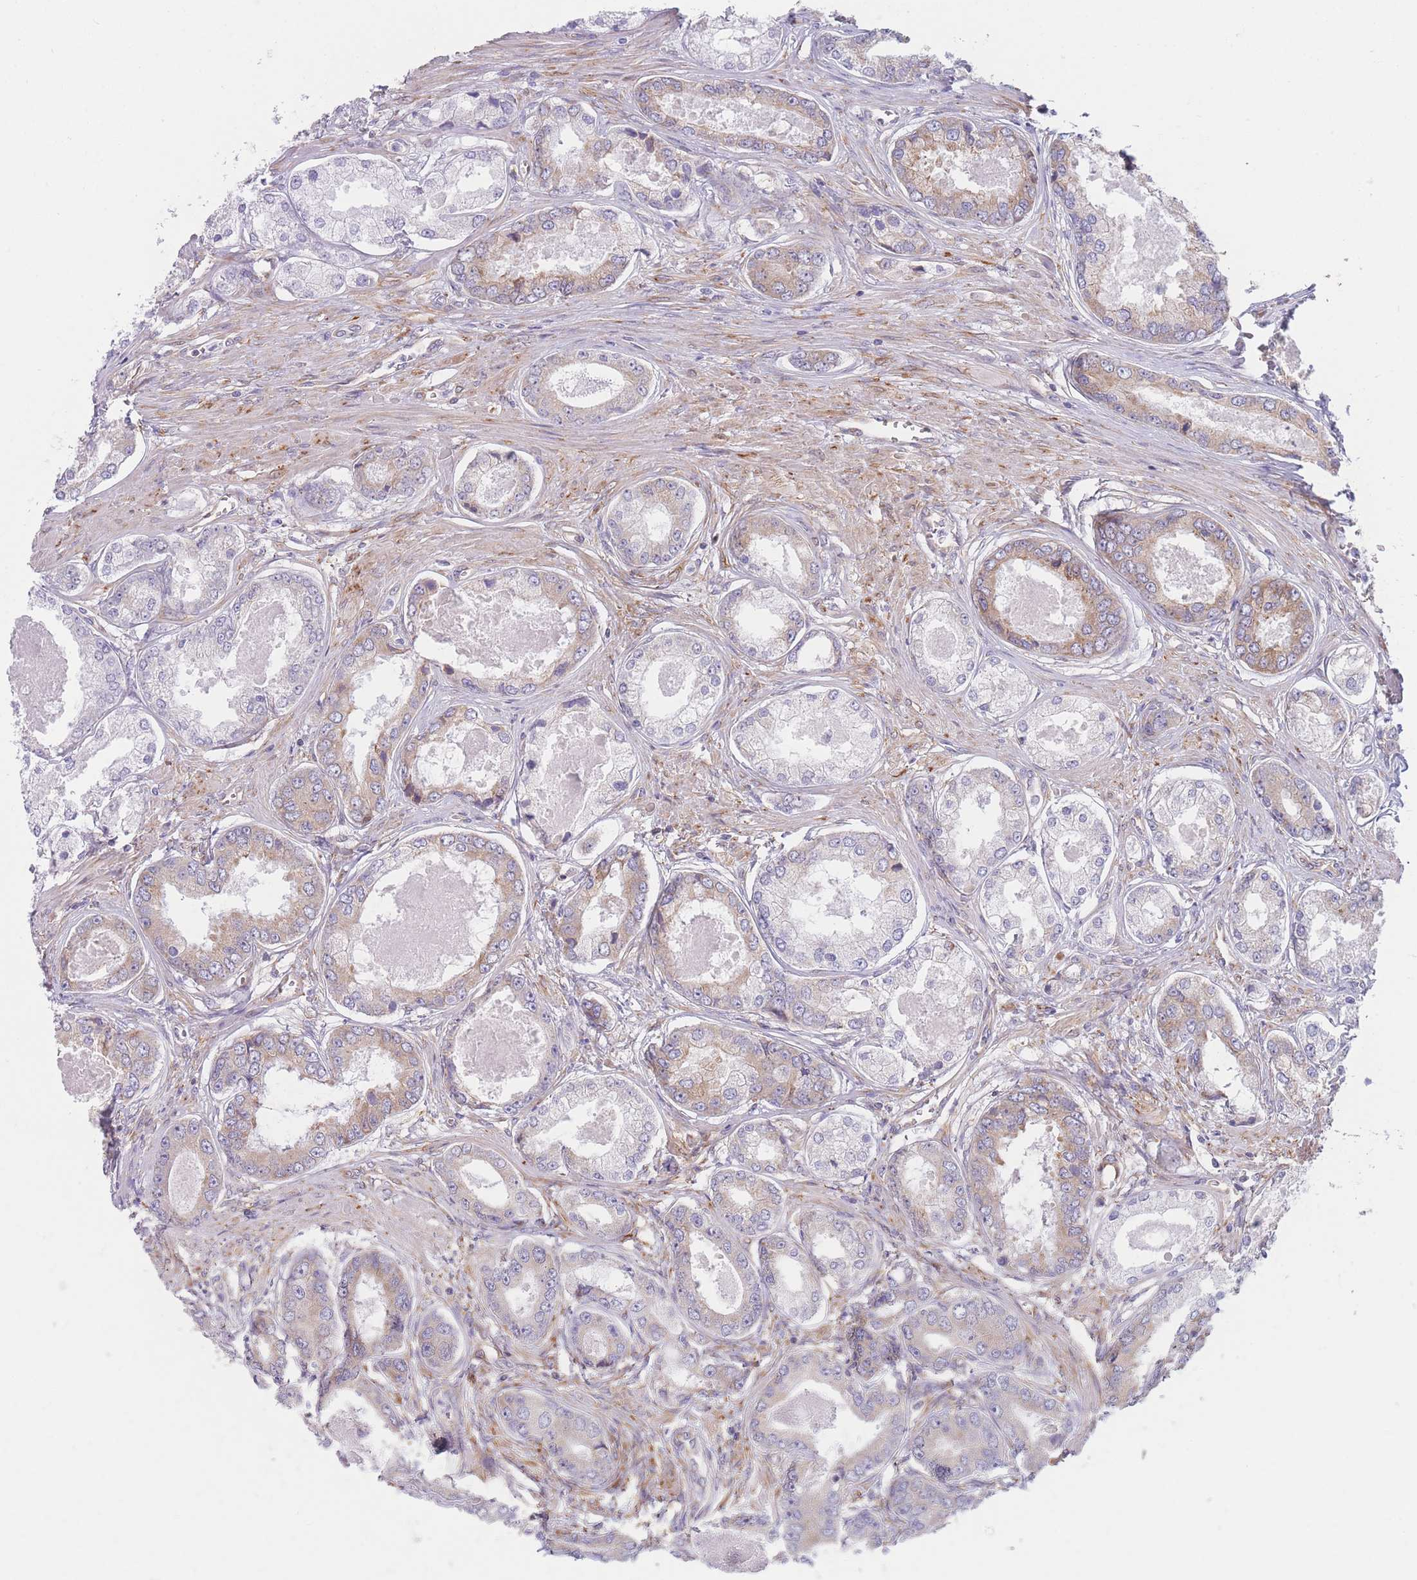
{"staining": {"intensity": "moderate", "quantity": "<25%", "location": "cytoplasmic/membranous"}, "tissue": "prostate cancer", "cell_type": "Tumor cells", "image_type": "cancer", "snomed": [{"axis": "morphology", "description": "Adenocarcinoma, Low grade"}, {"axis": "topography", "description": "Prostate"}], "caption": "Prostate adenocarcinoma (low-grade) stained for a protein exhibits moderate cytoplasmic/membranous positivity in tumor cells. The protein is stained brown, and the nuclei are stained in blue (DAB (3,3'-diaminobenzidine) IHC with brightfield microscopy, high magnification).", "gene": "AK9", "patient": {"sex": "male", "age": 68}}